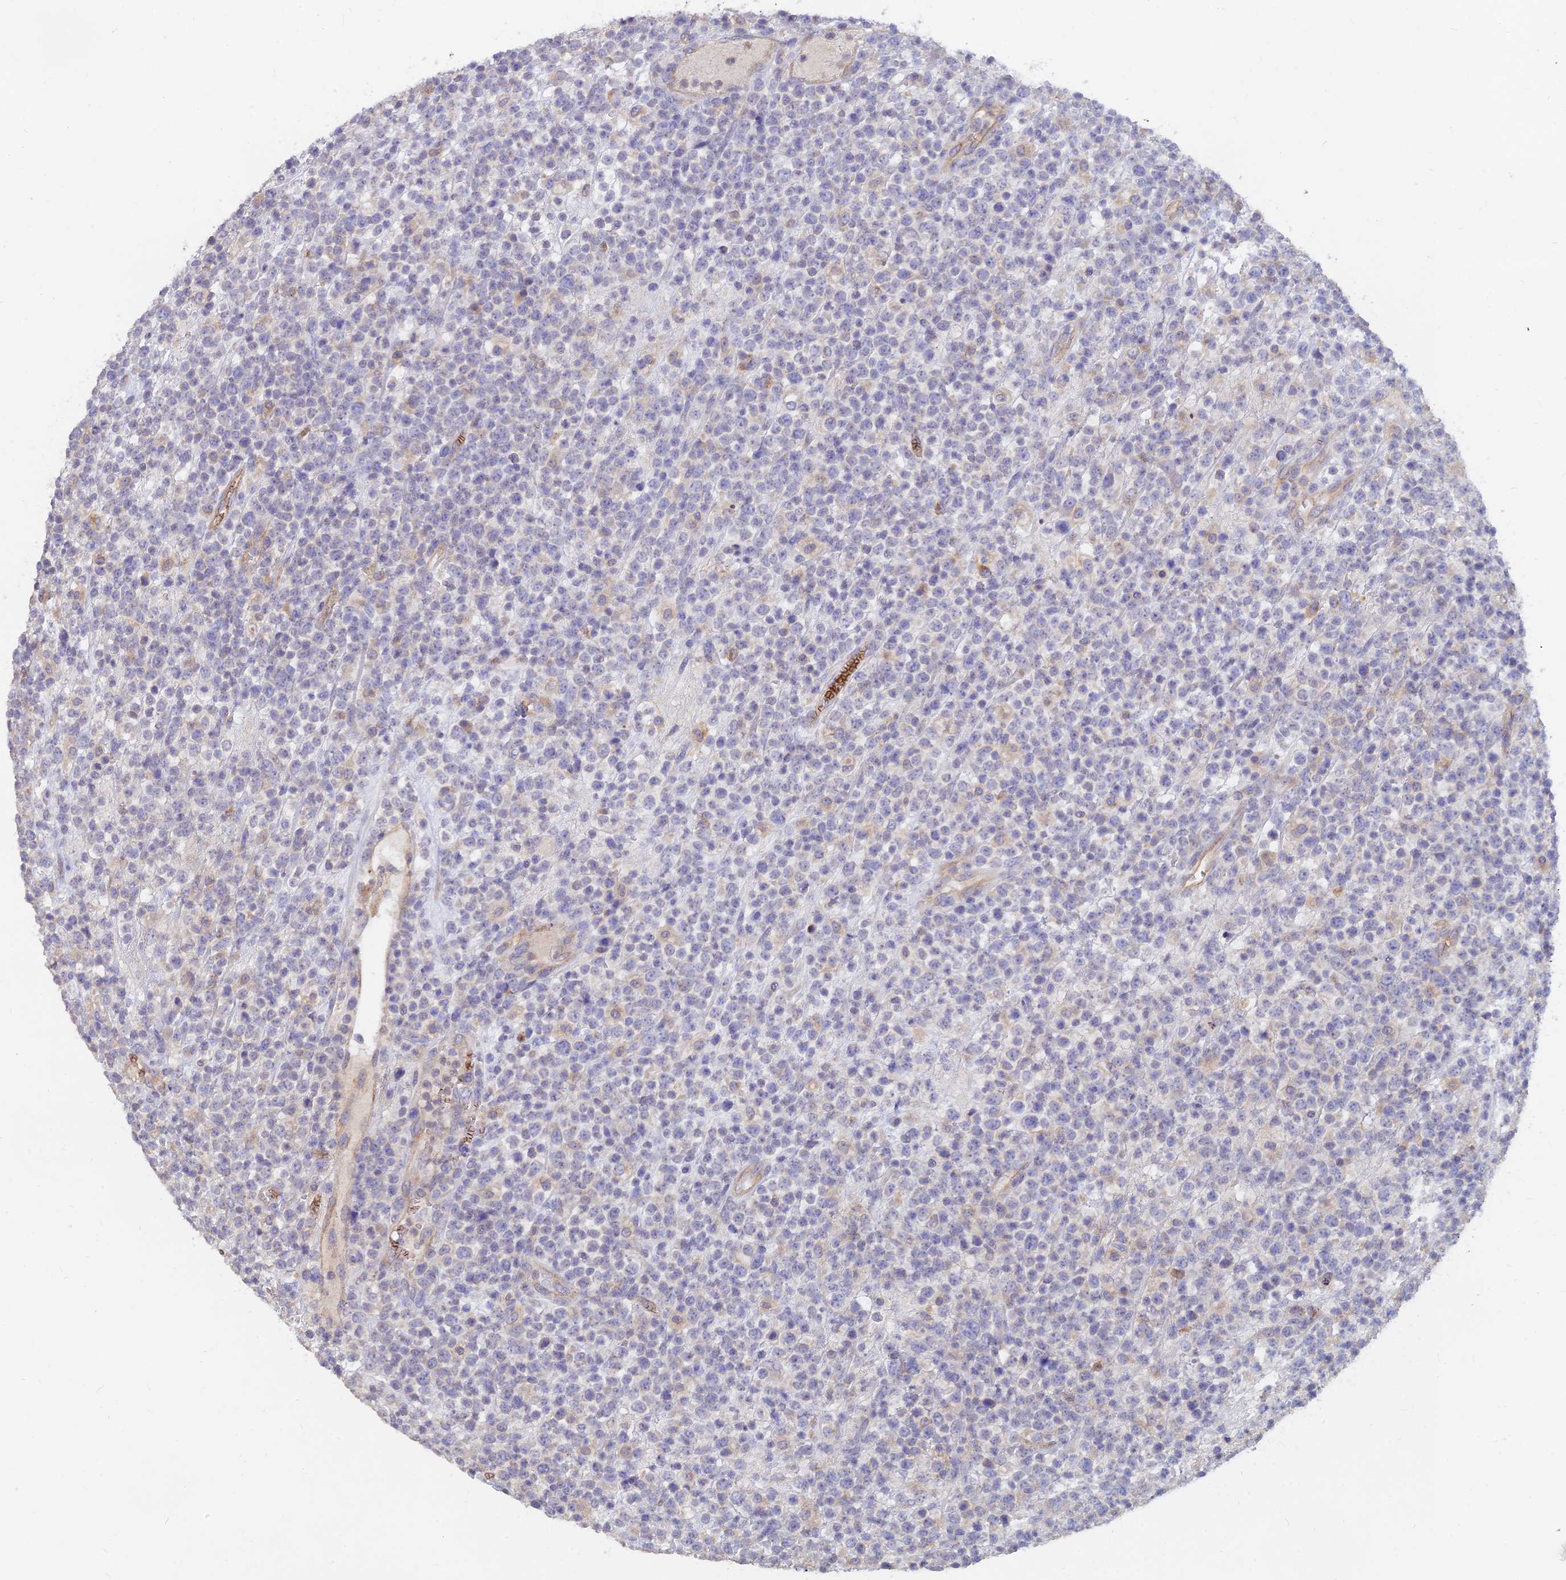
{"staining": {"intensity": "negative", "quantity": "none", "location": "none"}, "tissue": "lymphoma", "cell_type": "Tumor cells", "image_type": "cancer", "snomed": [{"axis": "morphology", "description": "Malignant lymphoma, non-Hodgkin's type, High grade"}, {"axis": "topography", "description": "Colon"}], "caption": "Immunohistochemistry photomicrograph of human lymphoma stained for a protein (brown), which demonstrates no expression in tumor cells.", "gene": "ARRDC1", "patient": {"sex": "female", "age": 53}}